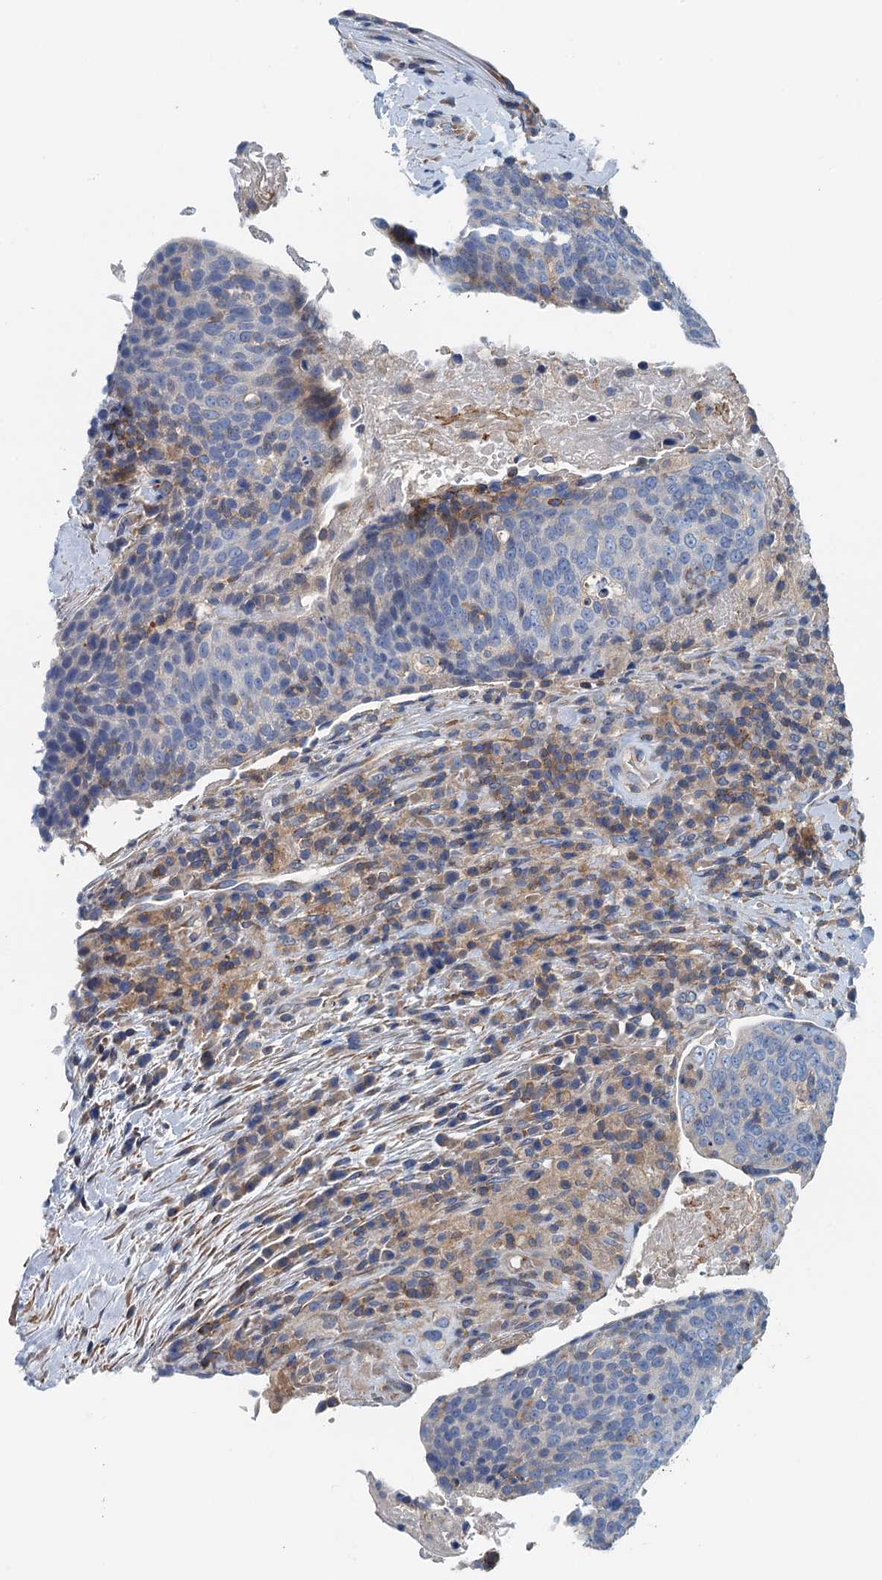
{"staining": {"intensity": "negative", "quantity": "none", "location": "none"}, "tissue": "head and neck cancer", "cell_type": "Tumor cells", "image_type": "cancer", "snomed": [{"axis": "morphology", "description": "Squamous cell carcinoma, NOS"}, {"axis": "morphology", "description": "Squamous cell carcinoma, metastatic, NOS"}, {"axis": "topography", "description": "Lymph node"}, {"axis": "topography", "description": "Head-Neck"}], "caption": "Tumor cells show no significant staining in head and neck cancer (metastatic squamous cell carcinoma).", "gene": "PPP1R14D", "patient": {"sex": "male", "age": 62}}